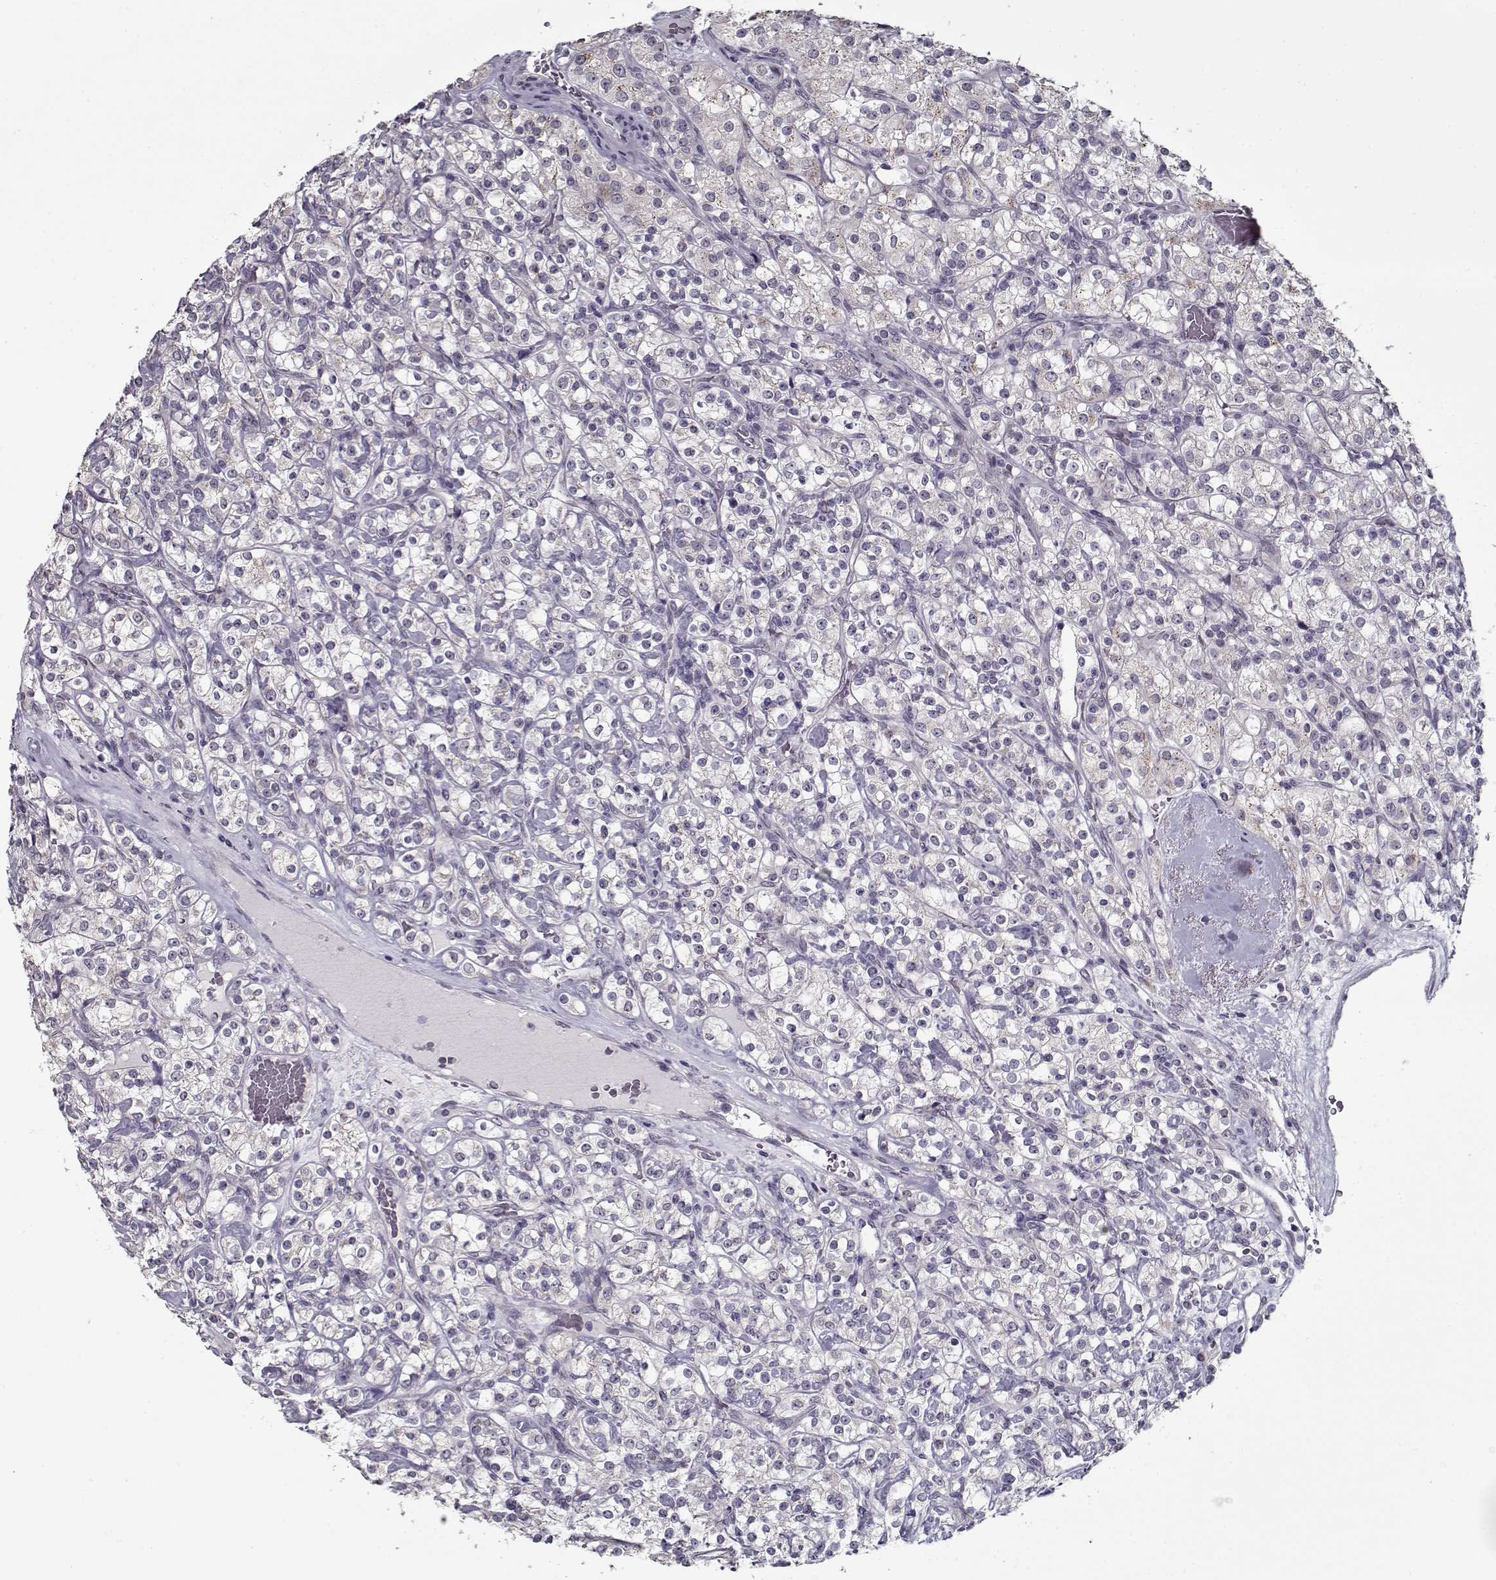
{"staining": {"intensity": "negative", "quantity": "none", "location": "none"}, "tissue": "renal cancer", "cell_type": "Tumor cells", "image_type": "cancer", "snomed": [{"axis": "morphology", "description": "Adenocarcinoma, NOS"}, {"axis": "topography", "description": "Kidney"}], "caption": "This is a image of immunohistochemistry (IHC) staining of renal cancer (adenocarcinoma), which shows no expression in tumor cells. (Brightfield microscopy of DAB immunohistochemistry (IHC) at high magnification).", "gene": "SEC16B", "patient": {"sex": "male", "age": 77}}